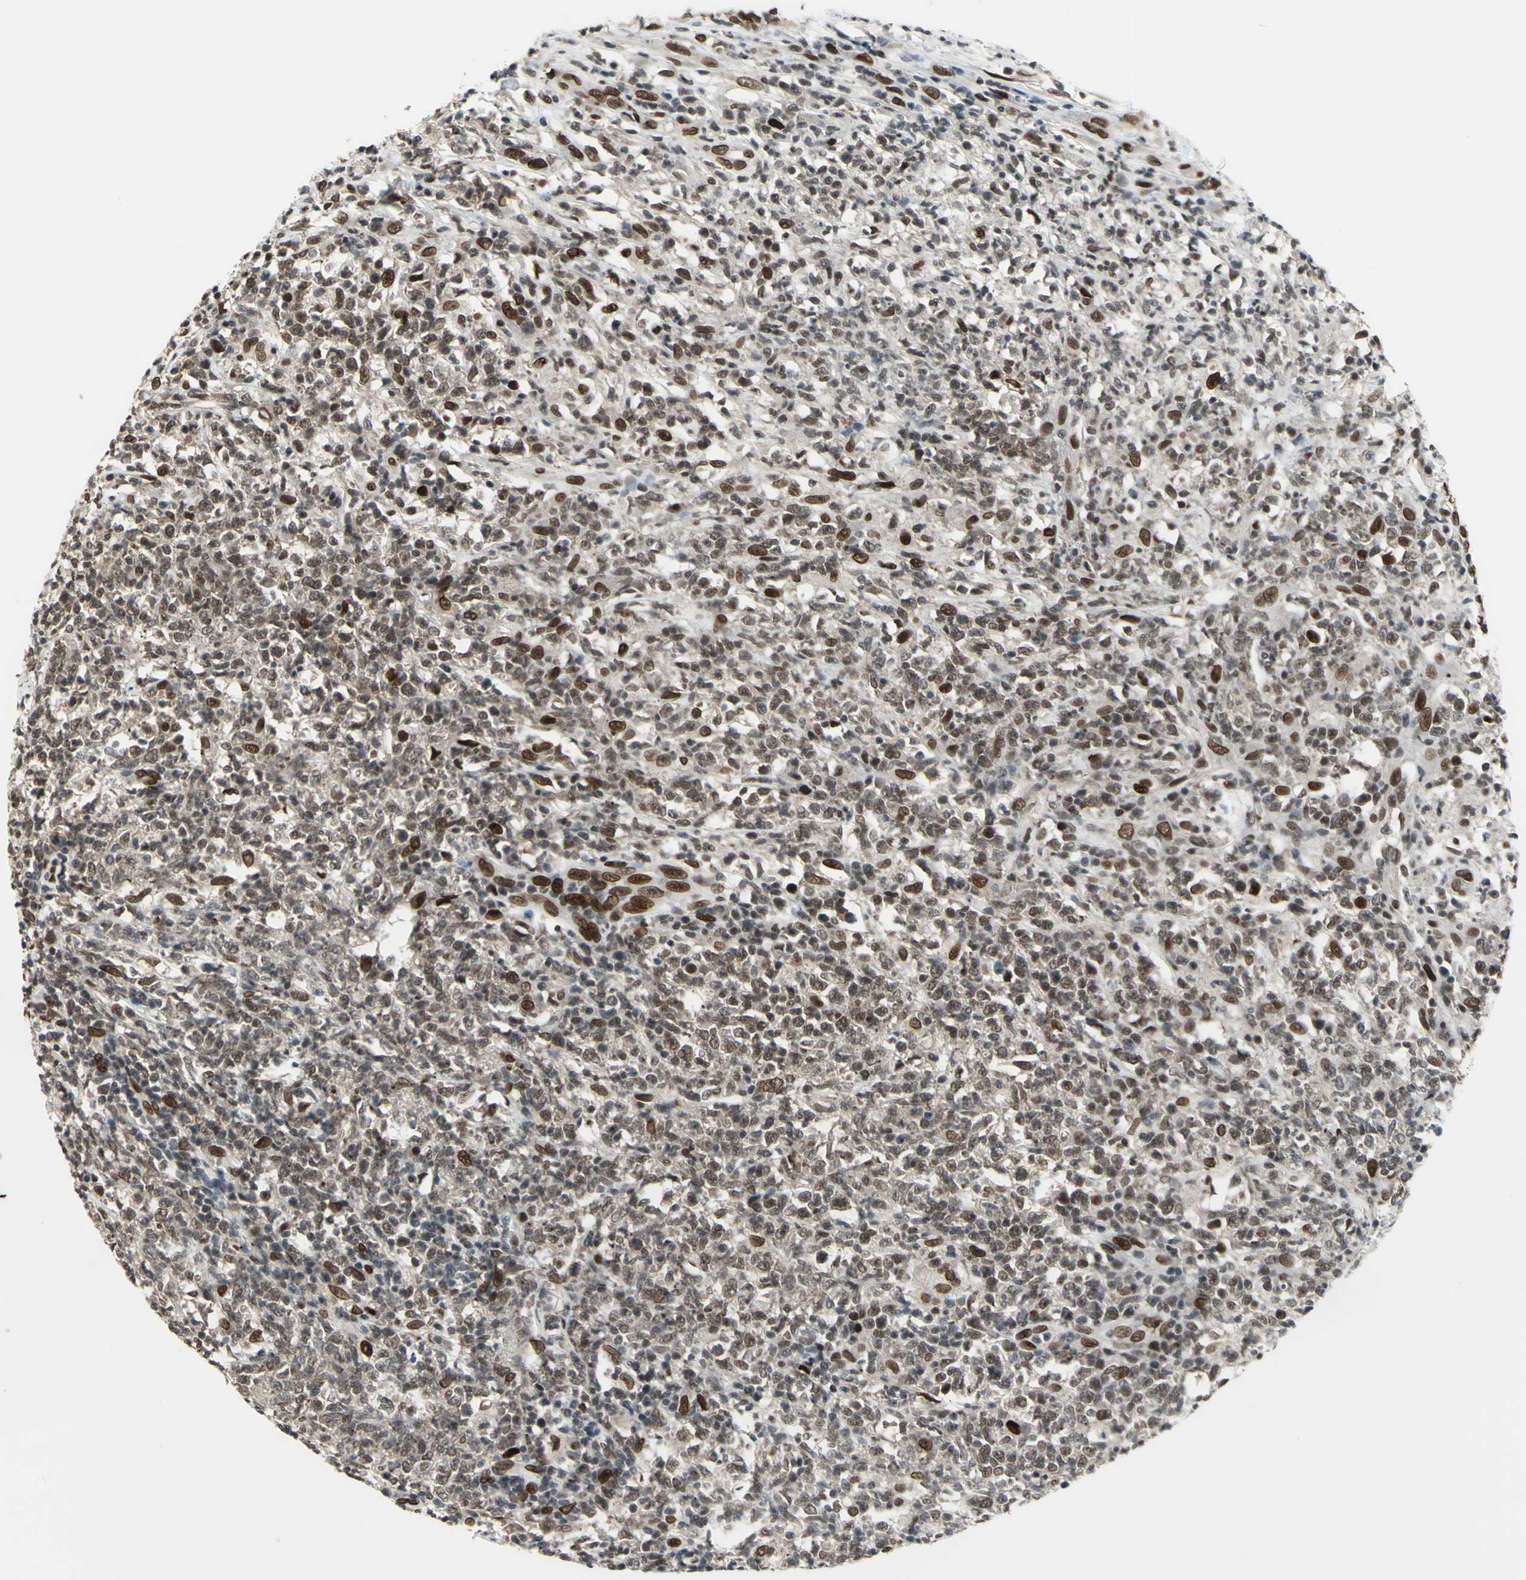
{"staining": {"intensity": "moderate", "quantity": ">75%", "location": "nuclear"}, "tissue": "lymphoma", "cell_type": "Tumor cells", "image_type": "cancer", "snomed": [{"axis": "morphology", "description": "Malignant lymphoma, non-Hodgkin's type, High grade"}, {"axis": "topography", "description": "Lymph node"}], "caption": "Lymphoma was stained to show a protein in brown. There is medium levels of moderate nuclear expression in approximately >75% of tumor cells.", "gene": "ISY1", "patient": {"sex": "female", "age": 84}}